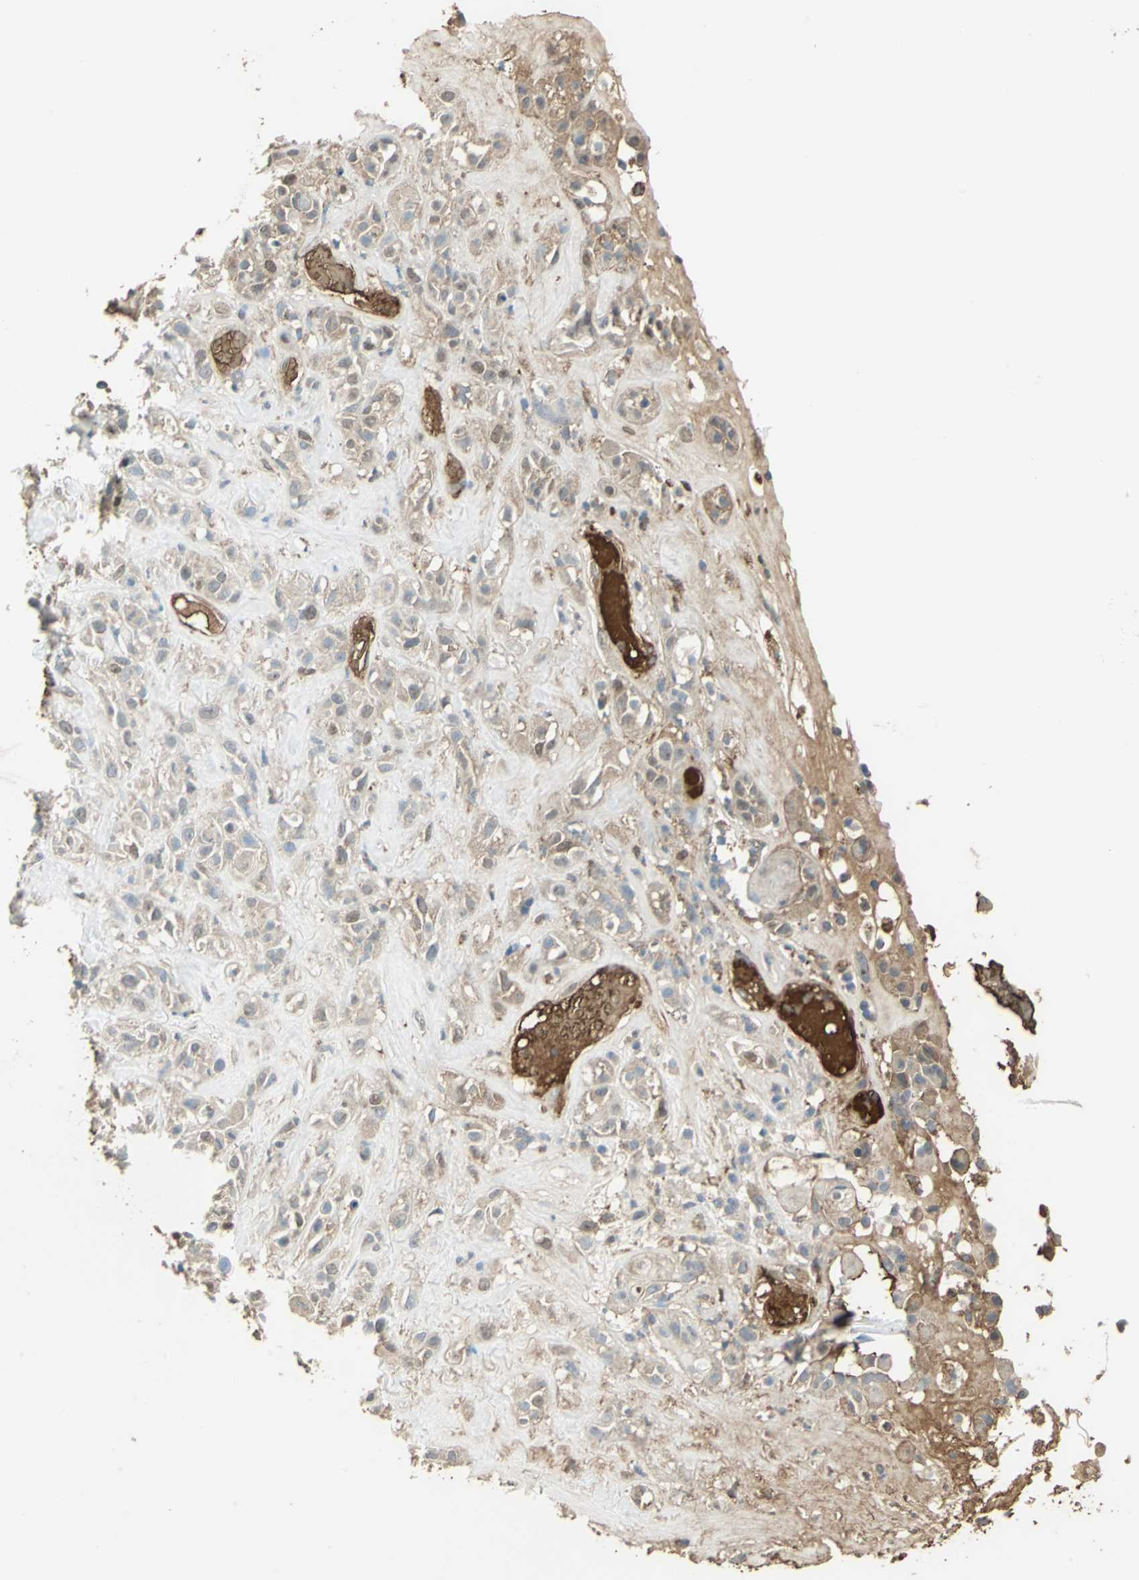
{"staining": {"intensity": "weak", "quantity": ">75%", "location": "cytoplasmic/membranous,nuclear"}, "tissue": "head and neck cancer", "cell_type": "Tumor cells", "image_type": "cancer", "snomed": [{"axis": "morphology", "description": "Squamous cell carcinoma, NOS"}, {"axis": "topography", "description": "Head-Neck"}], "caption": "Immunohistochemical staining of squamous cell carcinoma (head and neck) displays low levels of weak cytoplasmic/membranous and nuclear staining in about >75% of tumor cells. Immunohistochemistry (ihc) stains the protein of interest in brown and the nuclei are stained blue.", "gene": "DDAH1", "patient": {"sex": "male", "age": 62}}